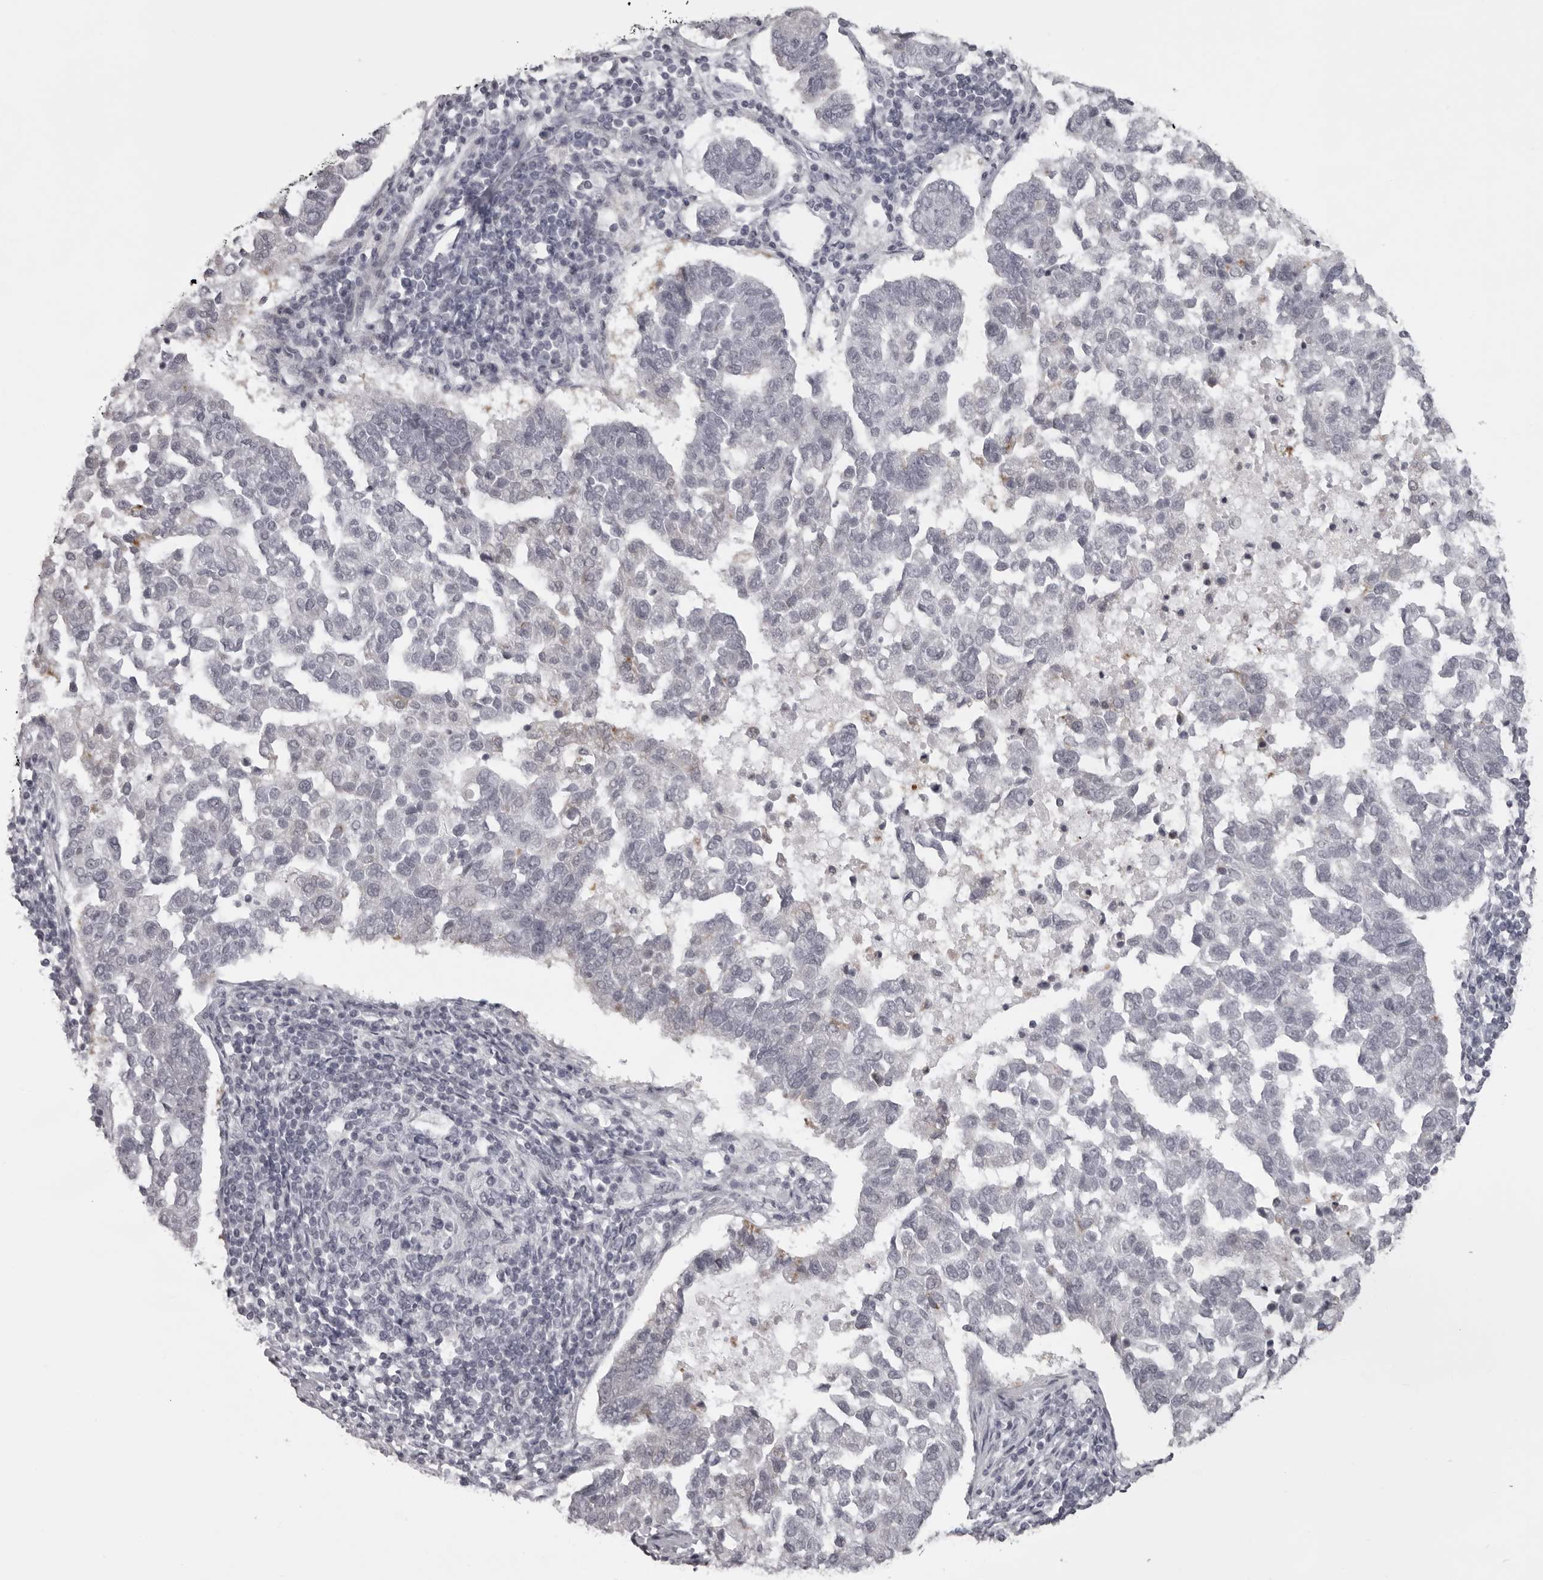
{"staining": {"intensity": "weak", "quantity": "<25%", "location": "cytoplasmic/membranous"}, "tissue": "pancreatic cancer", "cell_type": "Tumor cells", "image_type": "cancer", "snomed": [{"axis": "morphology", "description": "Adenocarcinoma, NOS"}, {"axis": "topography", "description": "Pancreas"}], "caption": "Immunohistochemistry of adenocarcinoma (pancreatic) displays no positivity in tumor cells. (Stains: DAB (3,3'-diaminobenzidine) immunohistochemistry with hematoxylin counter stain, Microscopy: brightfield microscopy at high magnification).", "gene": "NUDT18", "patient": {"sex": "female", "age": 61}}